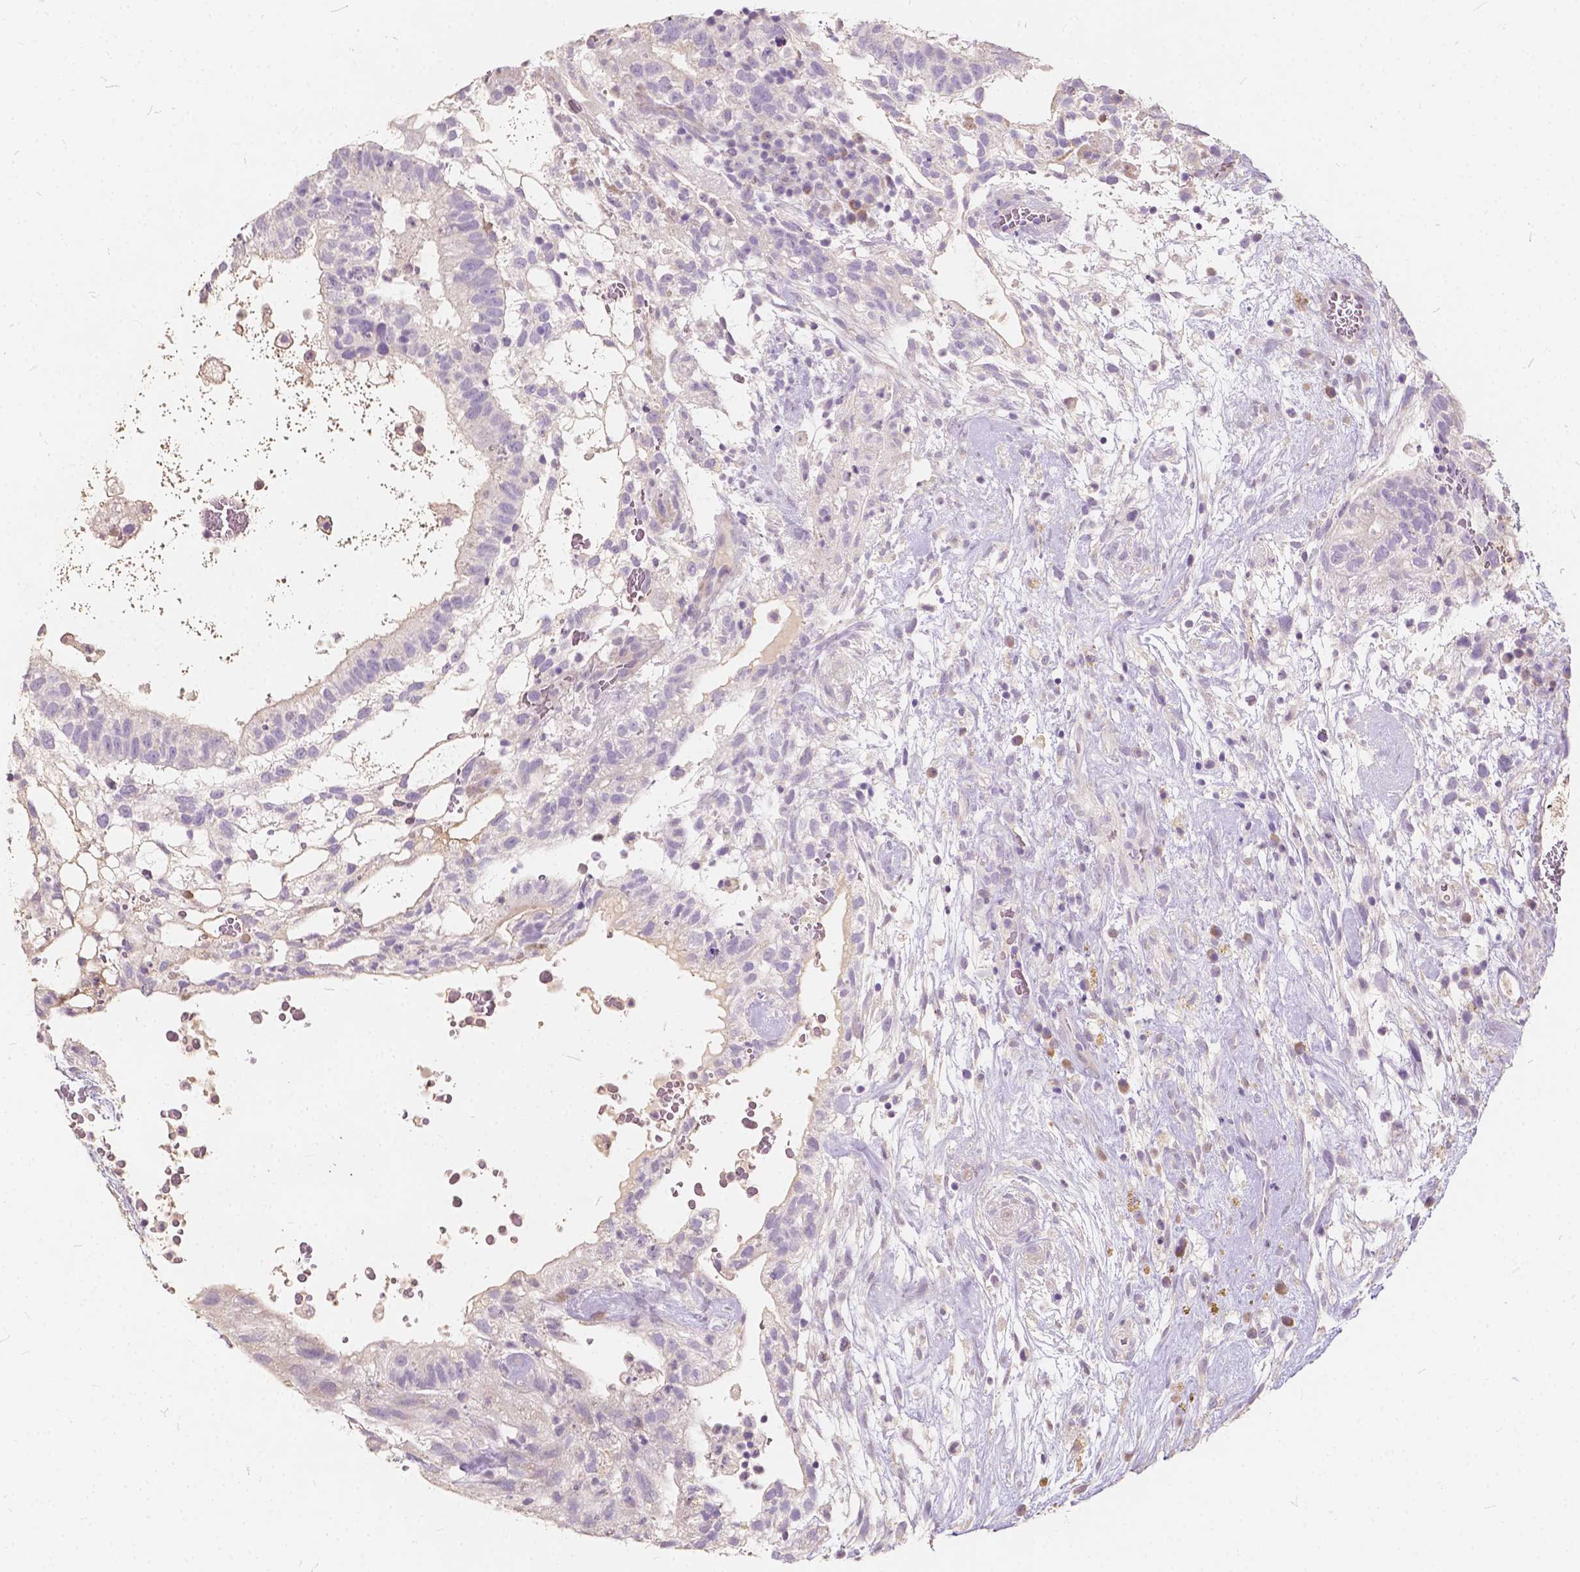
{"staining": {"intensity": "negative", "quantity": "none", "location": "none"}, "tissue": "testis cancer", "cell_type": "Tumor cells", "image_type": "cancer", "snomed": [{"axis": "morphology", "description": "Normal tissue, NOS"}, {"axis": "morphology", "description": "Carcinoma, Embryonal, NOS"}, {"axis": "topography", "description": "Testis"}], "caption": "A histopathology image of testis cancer (embryonal carcinoma) stained for a protein reveals no brown staining in tumor cells. The staining was performed using DAB (3,3'-diaminobenzidine) to visualize the protein expression in brown, while the nuclei were stained in blue with hematoxylin (Magnification: 20x).", "gene": "SLC7A8", "patient": {"sex": "male", "age": 32}}